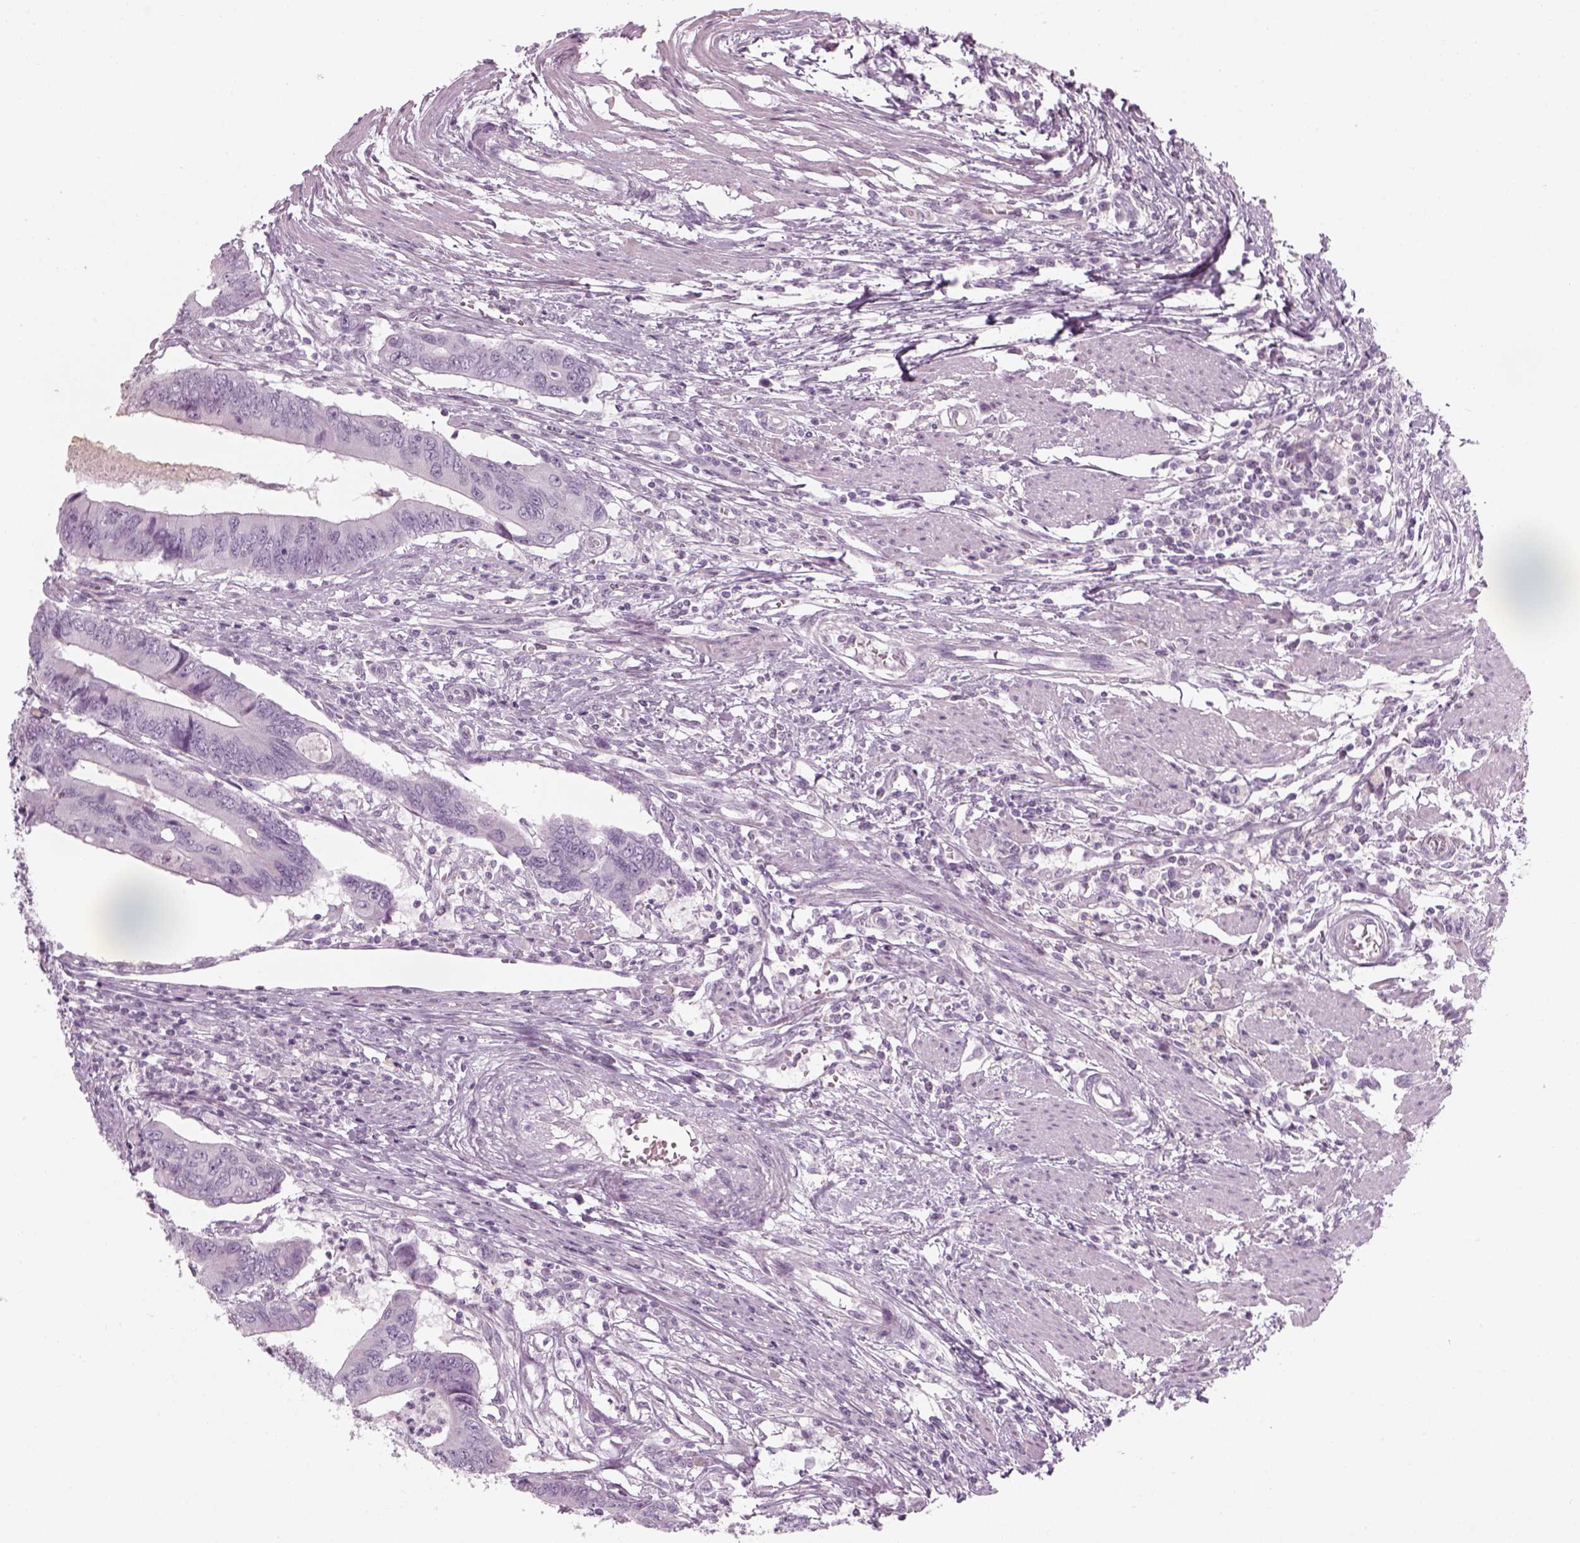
{"staining": {"intensity": "negative", "quantity": "none", "location": "none"}, "tissue": "colorectal cancer", "cell_type": "Tumor cells", "image_type": "cancer", "snomed": [{"axis": "morphology", "description": "Adenocarcinoma, NOS"}, {"axis": "topography", "description": "Colon"}], "caption": "Photomicrograph shows no protein expression in tumor cells of colorectal adenocarcinoma tissue.", "gene": "GAS2L2", "patient": {"sex": "male", "age": 53}}